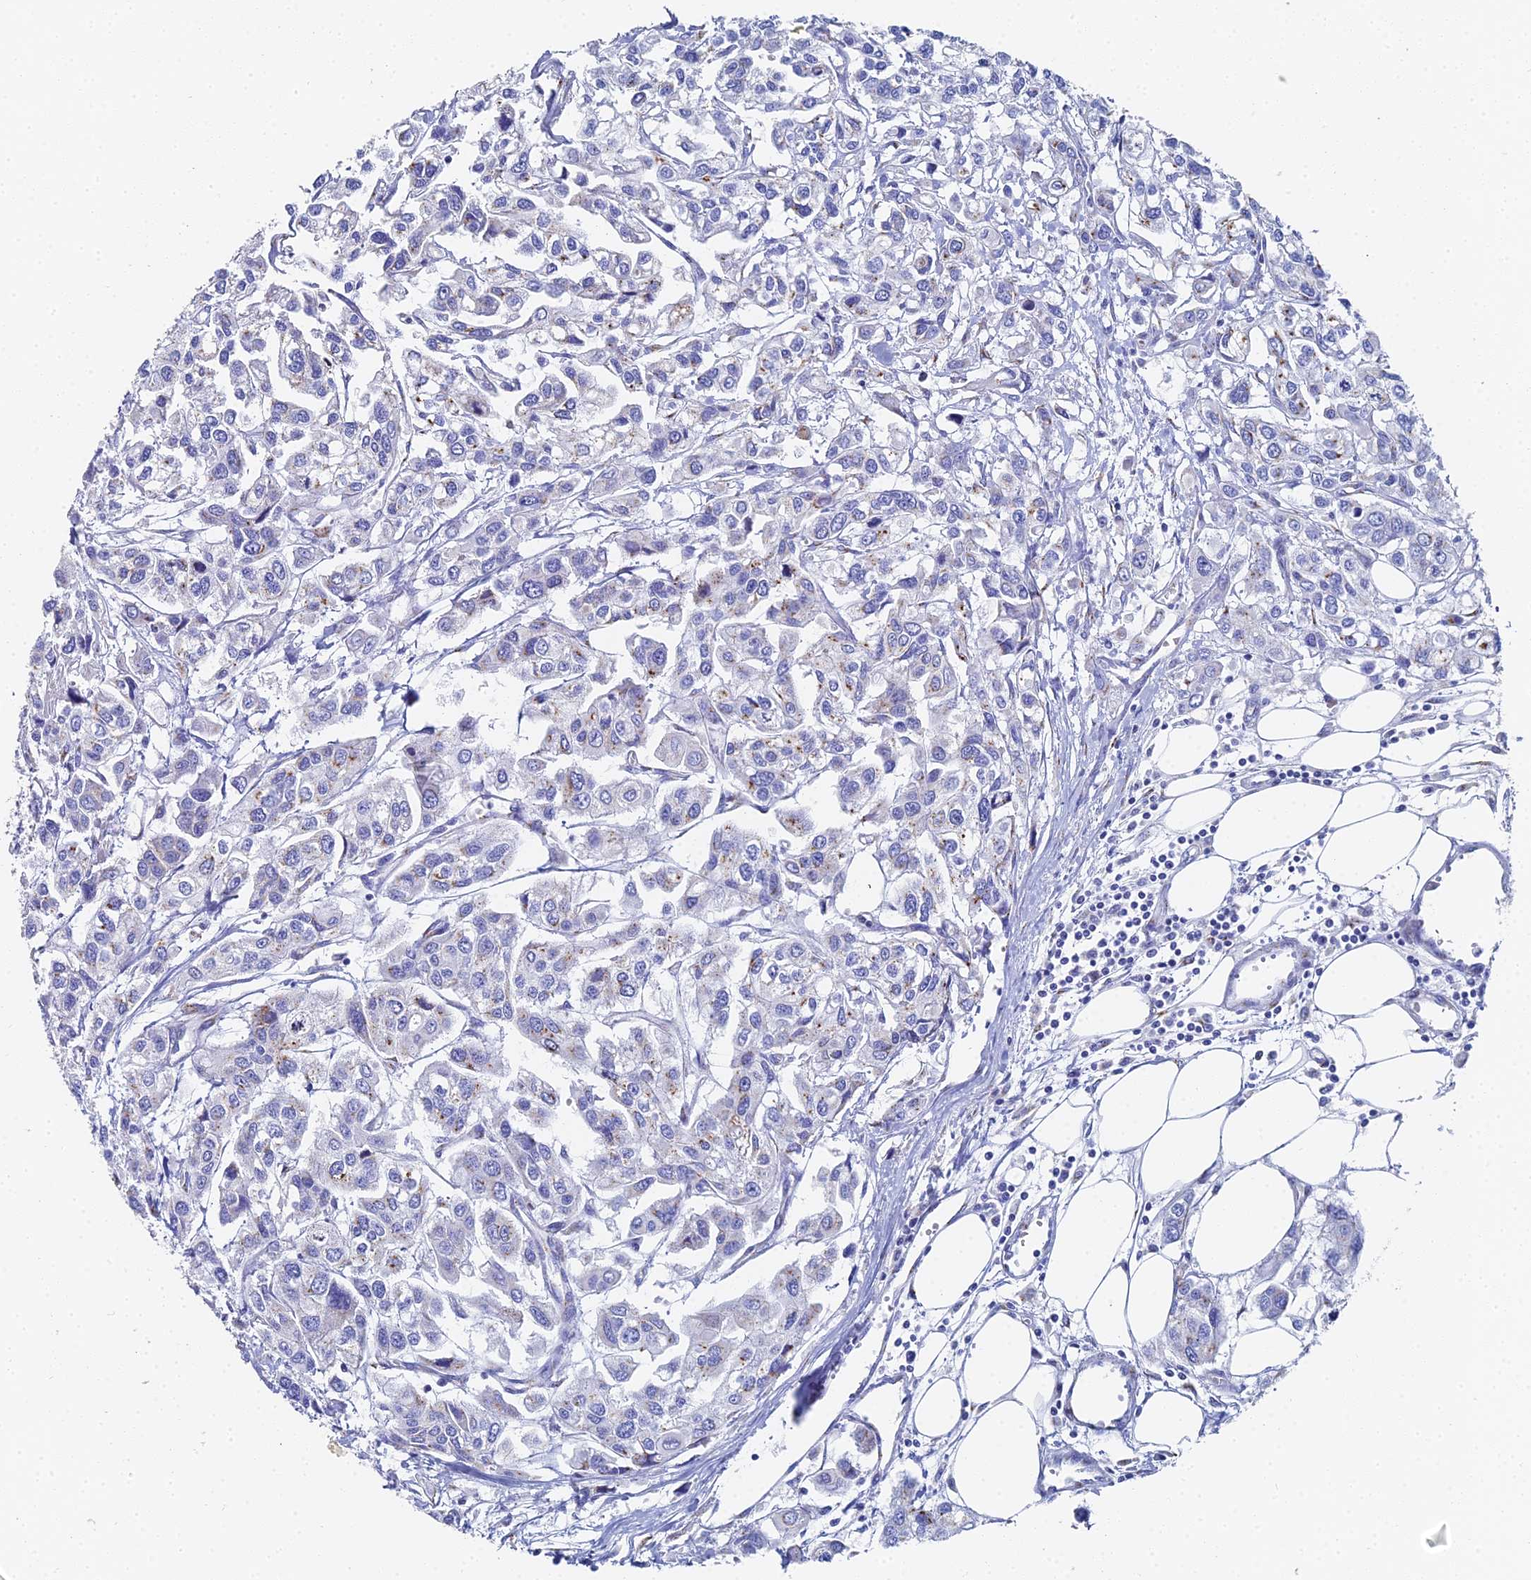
{"staining": {"intensity": "weak", "quantity": "<25%", "location": "cytoplasmic/membranous"}, "tissue": "urothelial cancer", "cell_type": "Tumor cells", "image_type": "cancer", "snomed": [{"axis": "morphology", "description": "Urothelial carcinoma, High grade"}, {"axis": "topography", "description": "Urinary bladder"}], "caption": "DAB (3,3'-diaminobenzidine) immunohistochemical staining of human urothelial cancer shows no significant positivity in tumor cells.", "gene": "ENSG00000268674", "patient": {"sex": "male", "age": 67}}